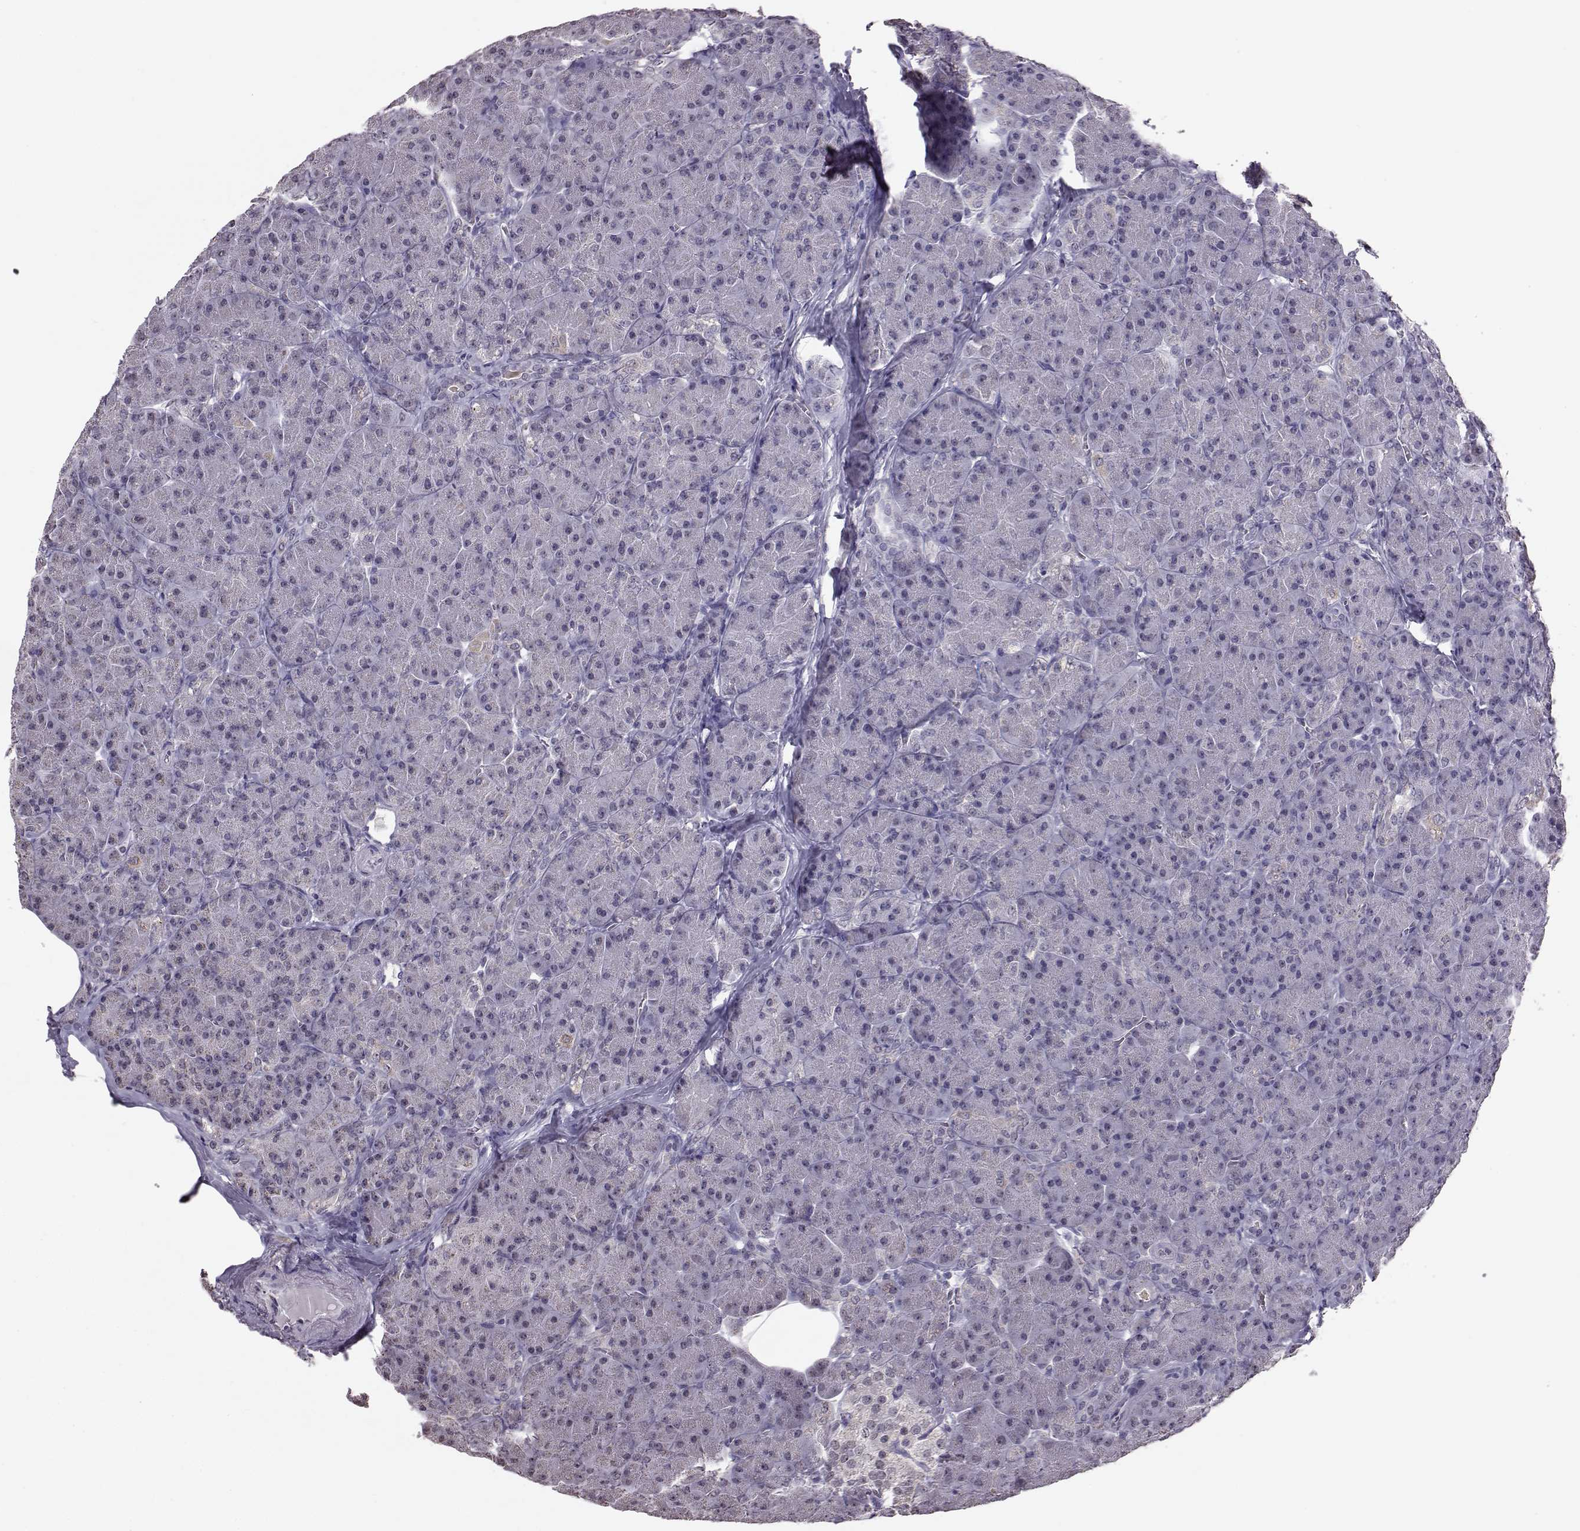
{"staining": {"intensity": "negative", "quantity": "none", "location": "none"}, "tissue": "pancreas", "cell_type": "Exocrine glandular cells", "image_type": "normal", "snomed": [{"axis": "morphology", "description": "Normal tissue, NOS"}, {"axis": "topography", "description": "Pancreas"}], "caption": "Benign pancreas was stained to show a protein in brown. There is no significant positivity in exocrine glandular cells.", "gene": "ALDH3A1", "patient": {"sex": "male", "age": 57}}